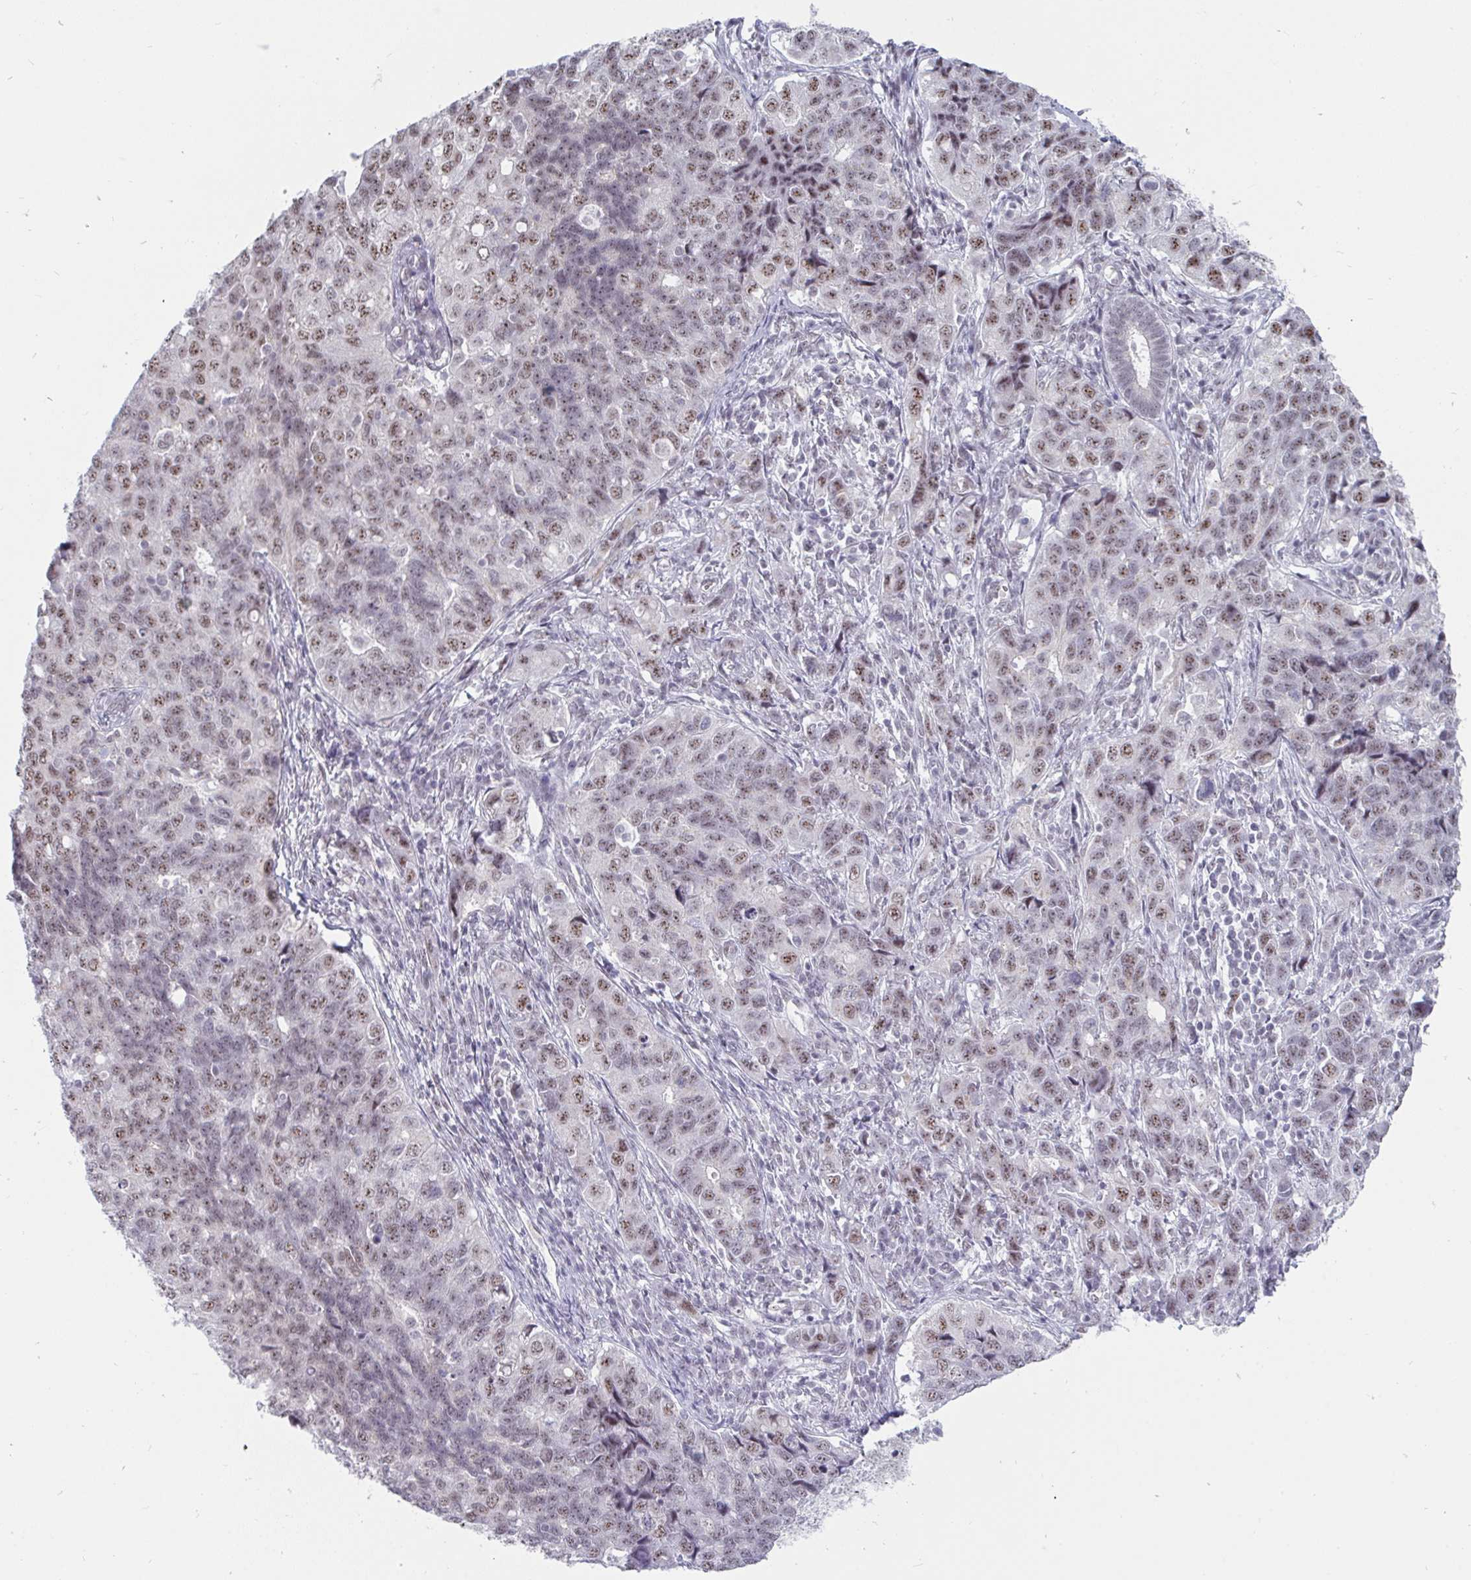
{"staining": {"intensity": "moderate", "quantity": "25%-75%", "location": "nuclear"}, "tissue": "endometrial cancer", "cell_type": "Tumor cells", "image_type": "cancer", "snomed": [{"axis": "morphology", "description": "Adenocarcinoma, NOS"}, {"axis": "topography", "description": "Endometrium"}], "caption": "Immunohistochemistry of human adenocarcinoma (endometrial) reveals medium levels of moderate nuclear staining in about 25%-75% of tumor cells. The protein of interest is stained brown, and the nuclei are stained in blue (DAB (3,3'-diaminobenzidine) IHC with brightfield microscopy, high magnification).", "gene": "PRR14", "patient": {"sex": "female", "age": 43}}